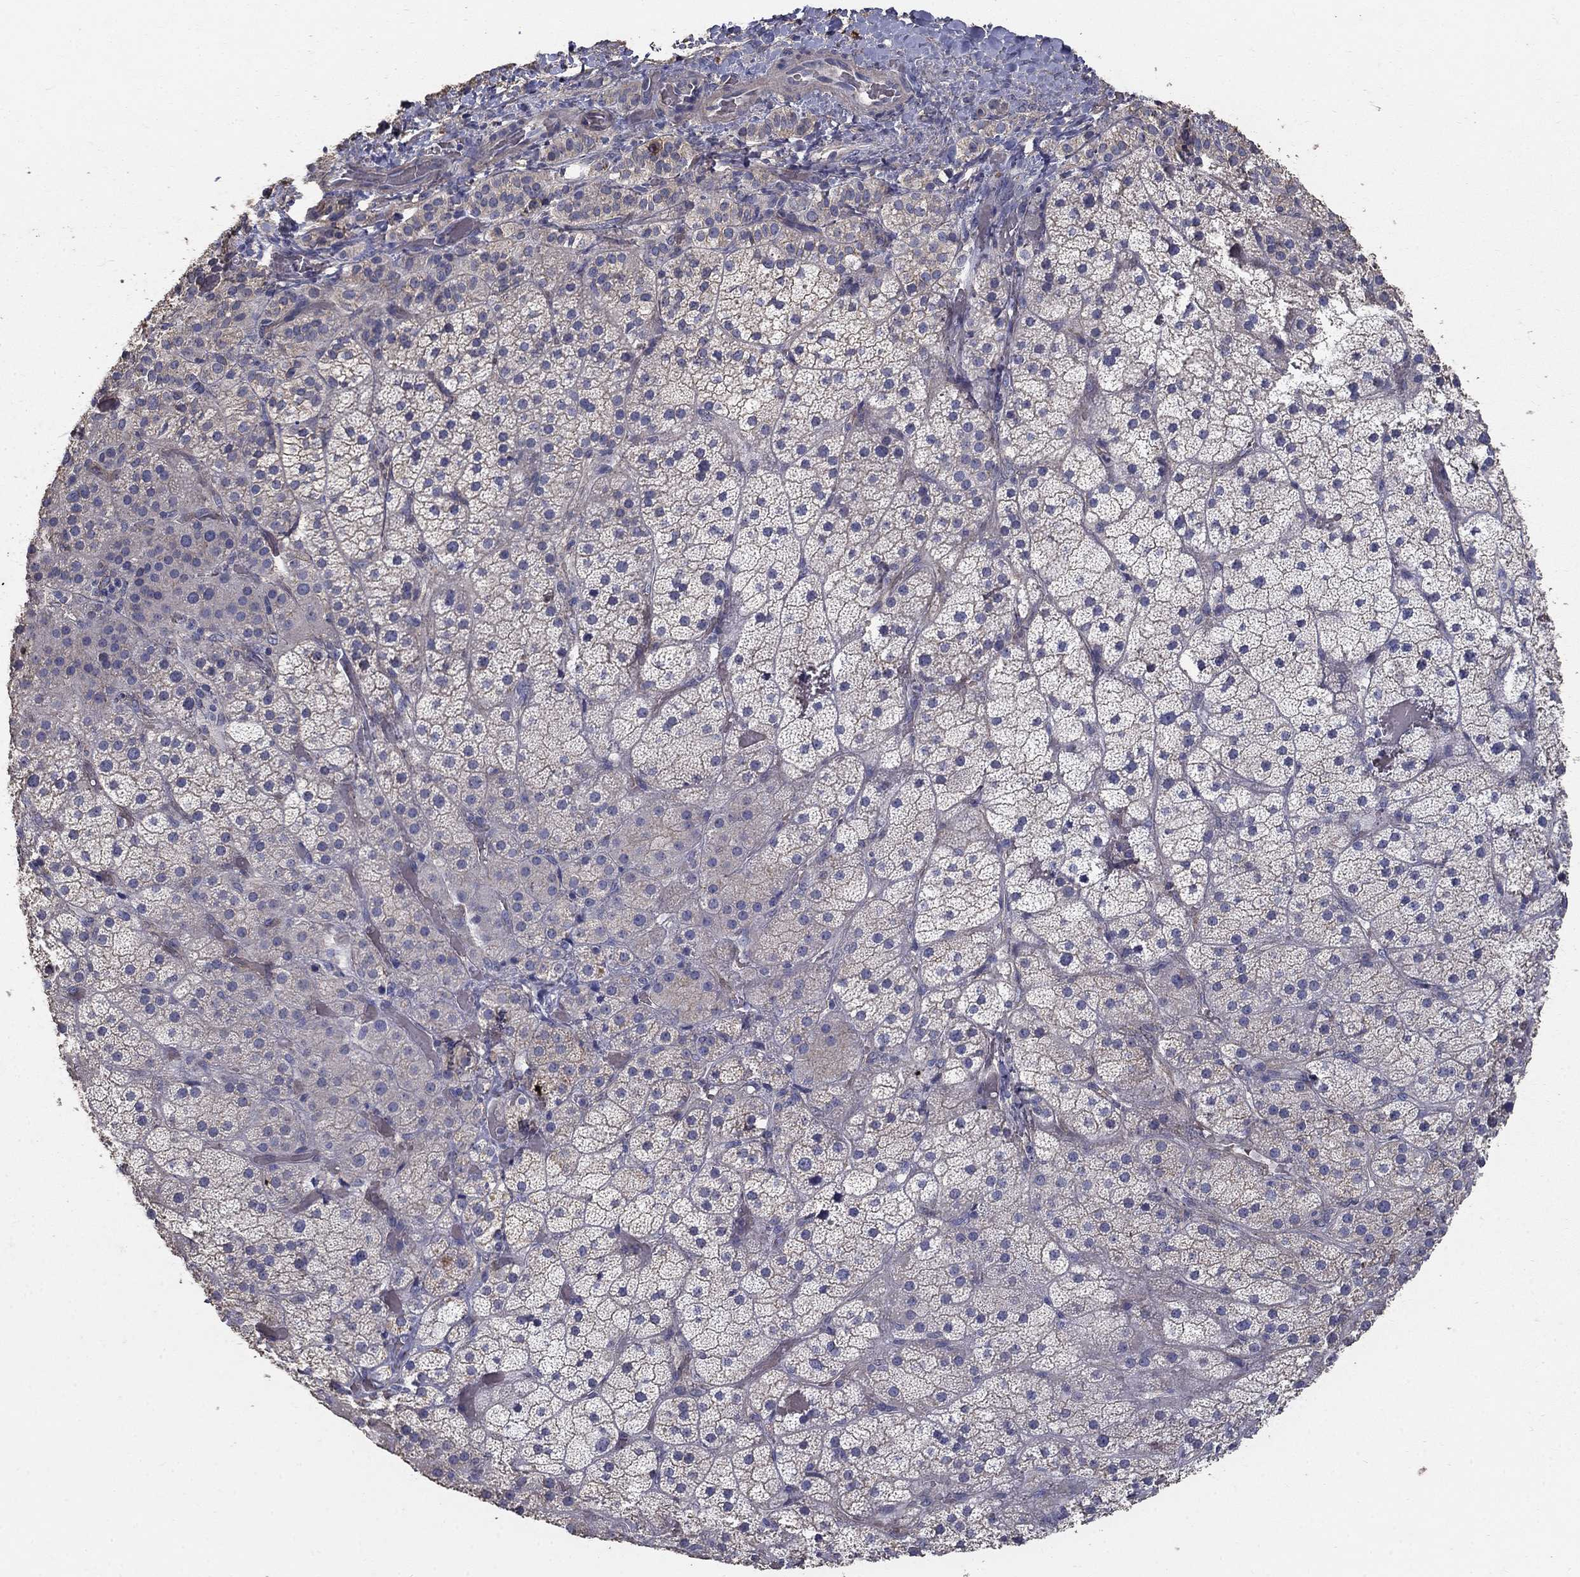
{"staining": {"intensity": "weak", "quantity": "<25%", "location": "cytoplasmic/membranous"}, "tissue": "adrenal gland", "cell_type": "Glandular cells", "image_type": "normal", "snomed": [{"axis": "morphology", "description": "Normal tissue, NOS"}, {"axis": "topography", "description": "Adrenal gland"}], "caption": "A high-resolution image shows immunohistochemistry (IHC) staining of normal adrenal gland, which reveals no significant positivity in glandular cells. (DAB (3,3'-diaminobenzidine) IHC, high magnification).", "gene": "MPP2", "patient": {"sex": "male", "age": 57}}